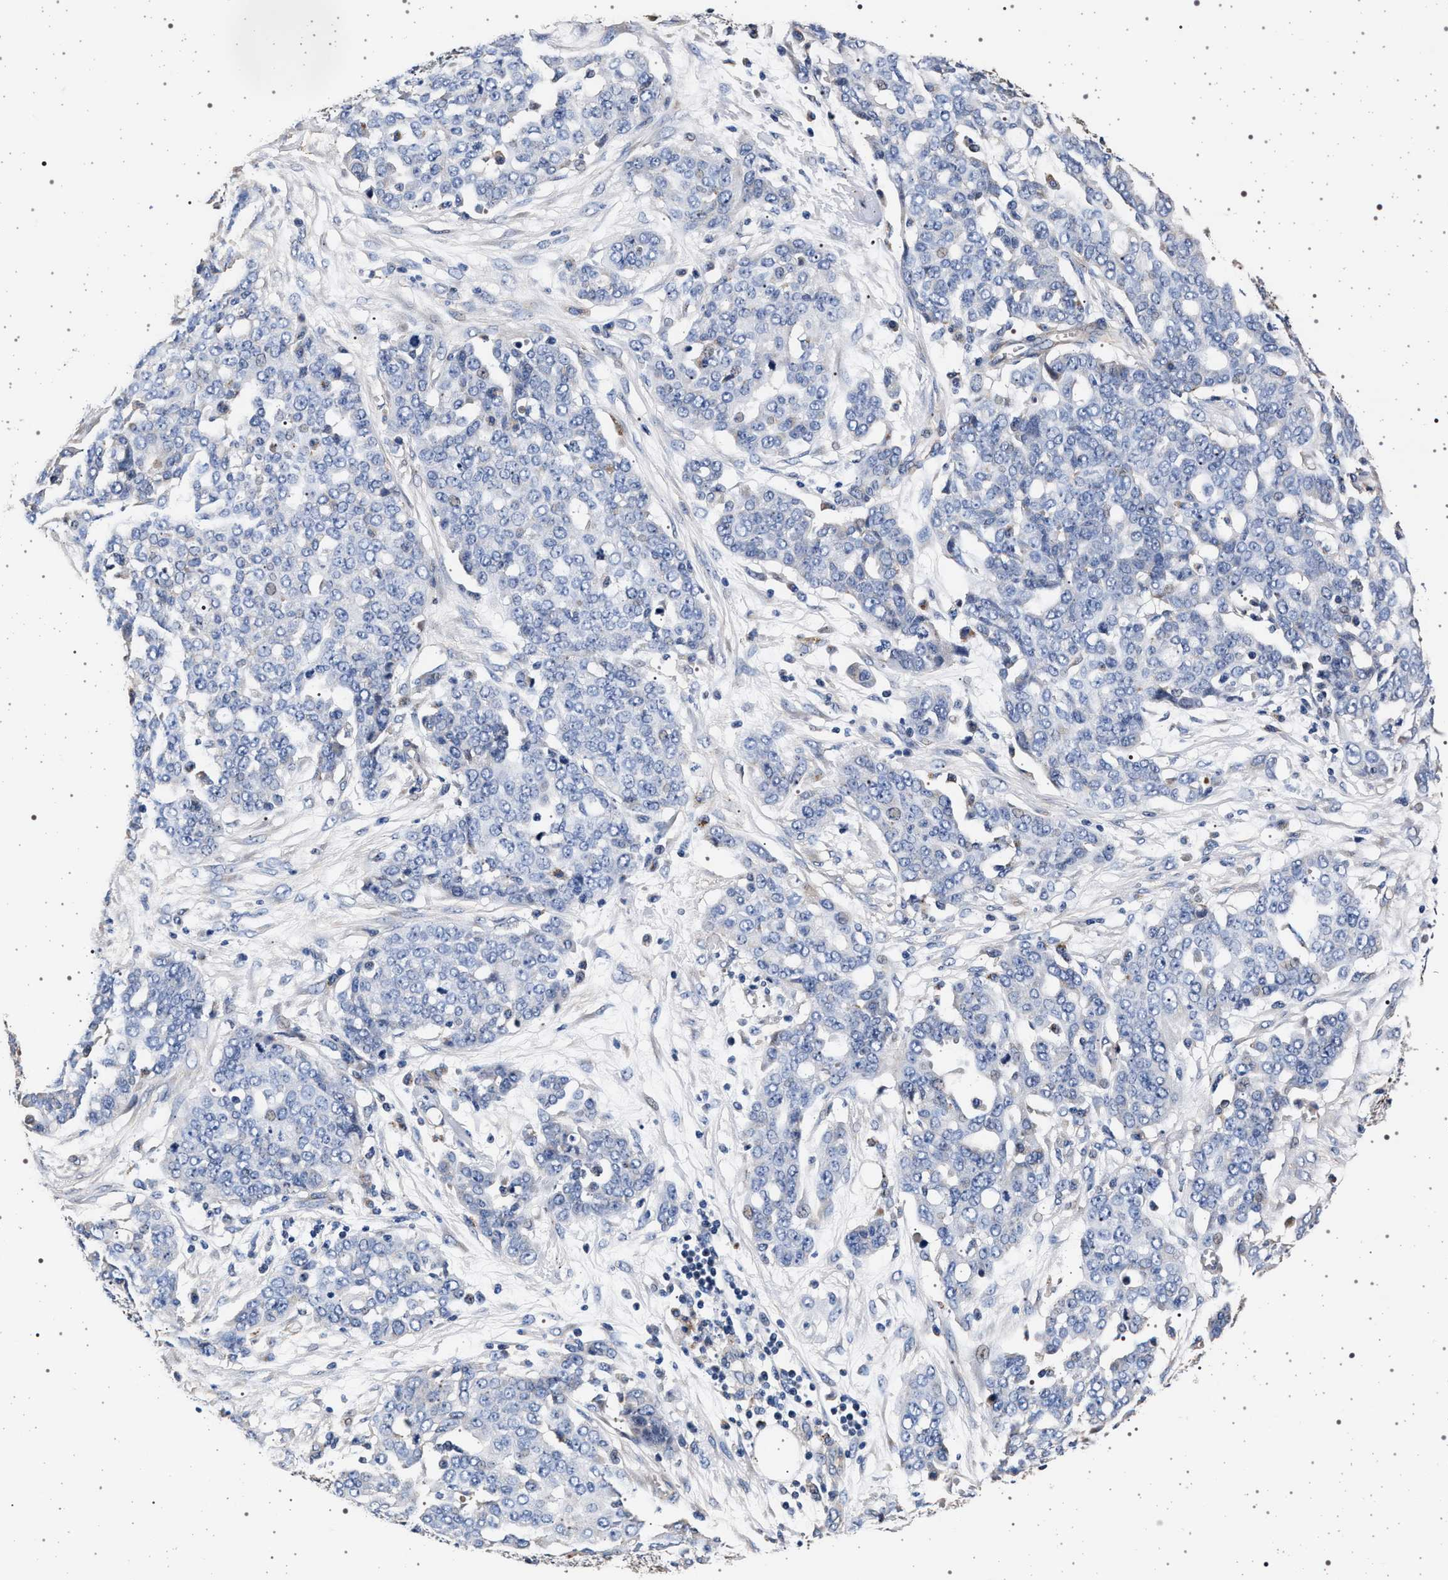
{"staining": {"intensity": "negative", "quantity": "none", "location": "none"}, "tissue": "ovarian cancer", "cell_type": "Tumor cells", "image_type": "cancer", "snomed": [{"axis": "morphology", "description": "Cystadenocarcinoma, serous, NOS"}, {"axis": "topography", "description": "Soft tissue"}, {"axis": "topography", "description": "Ovary"}], "caption": "The micrograph shows no staining of tumor cells in ovarian serous cystadenocarcinoma.", "gene": "KCNK6", "patient": {"sex": "female", "age": 57}}